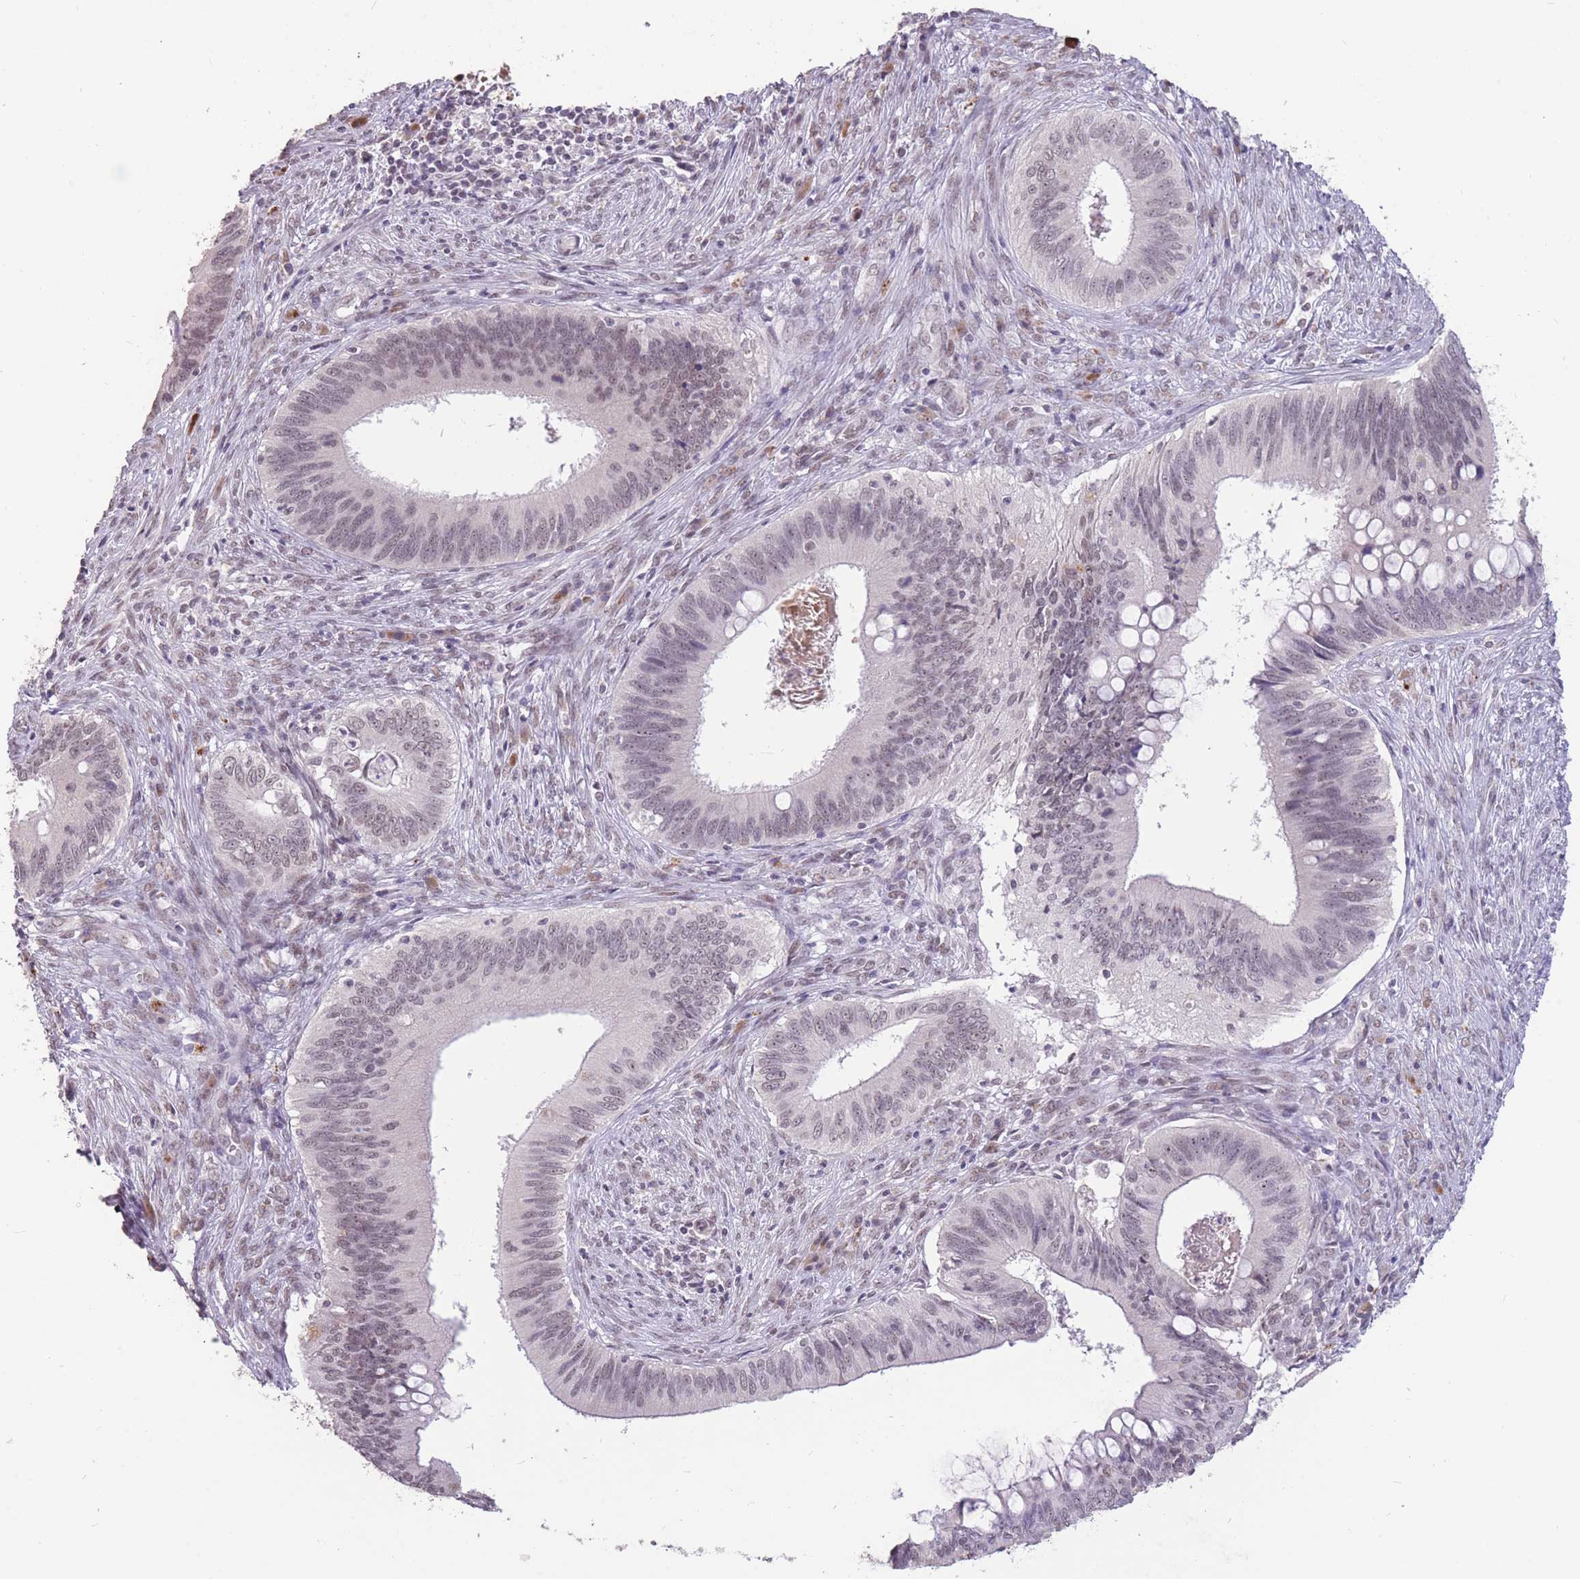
{"staining": {"intensity": "weak", "quantity": "<25%", "location": "nuclear"}, "tissue": "cervical cancer", "cell_type": "Tumor cells", "image_type": "cancer", "snomed": [{"axis": "morphology", "description": "Adenocarcinoma, NOS"}, {"axis": "topography", "description": "Cervix"}], "caption": "High magnification brightfield microscopy of adenocarcinoma (cervical) stained with DAB (3,3'-diaminobenzidine) (brown) and counterstained with hematoxylin (blue): tumor cells show no significant expression. (Stains: DAB immunohistochemistry with hematoxylin counter stain, Microscopy: brightfield microscopy at high magnification).", "gene": "HNRNPUL1", "patient": {"sex": "female", "age": 42}}